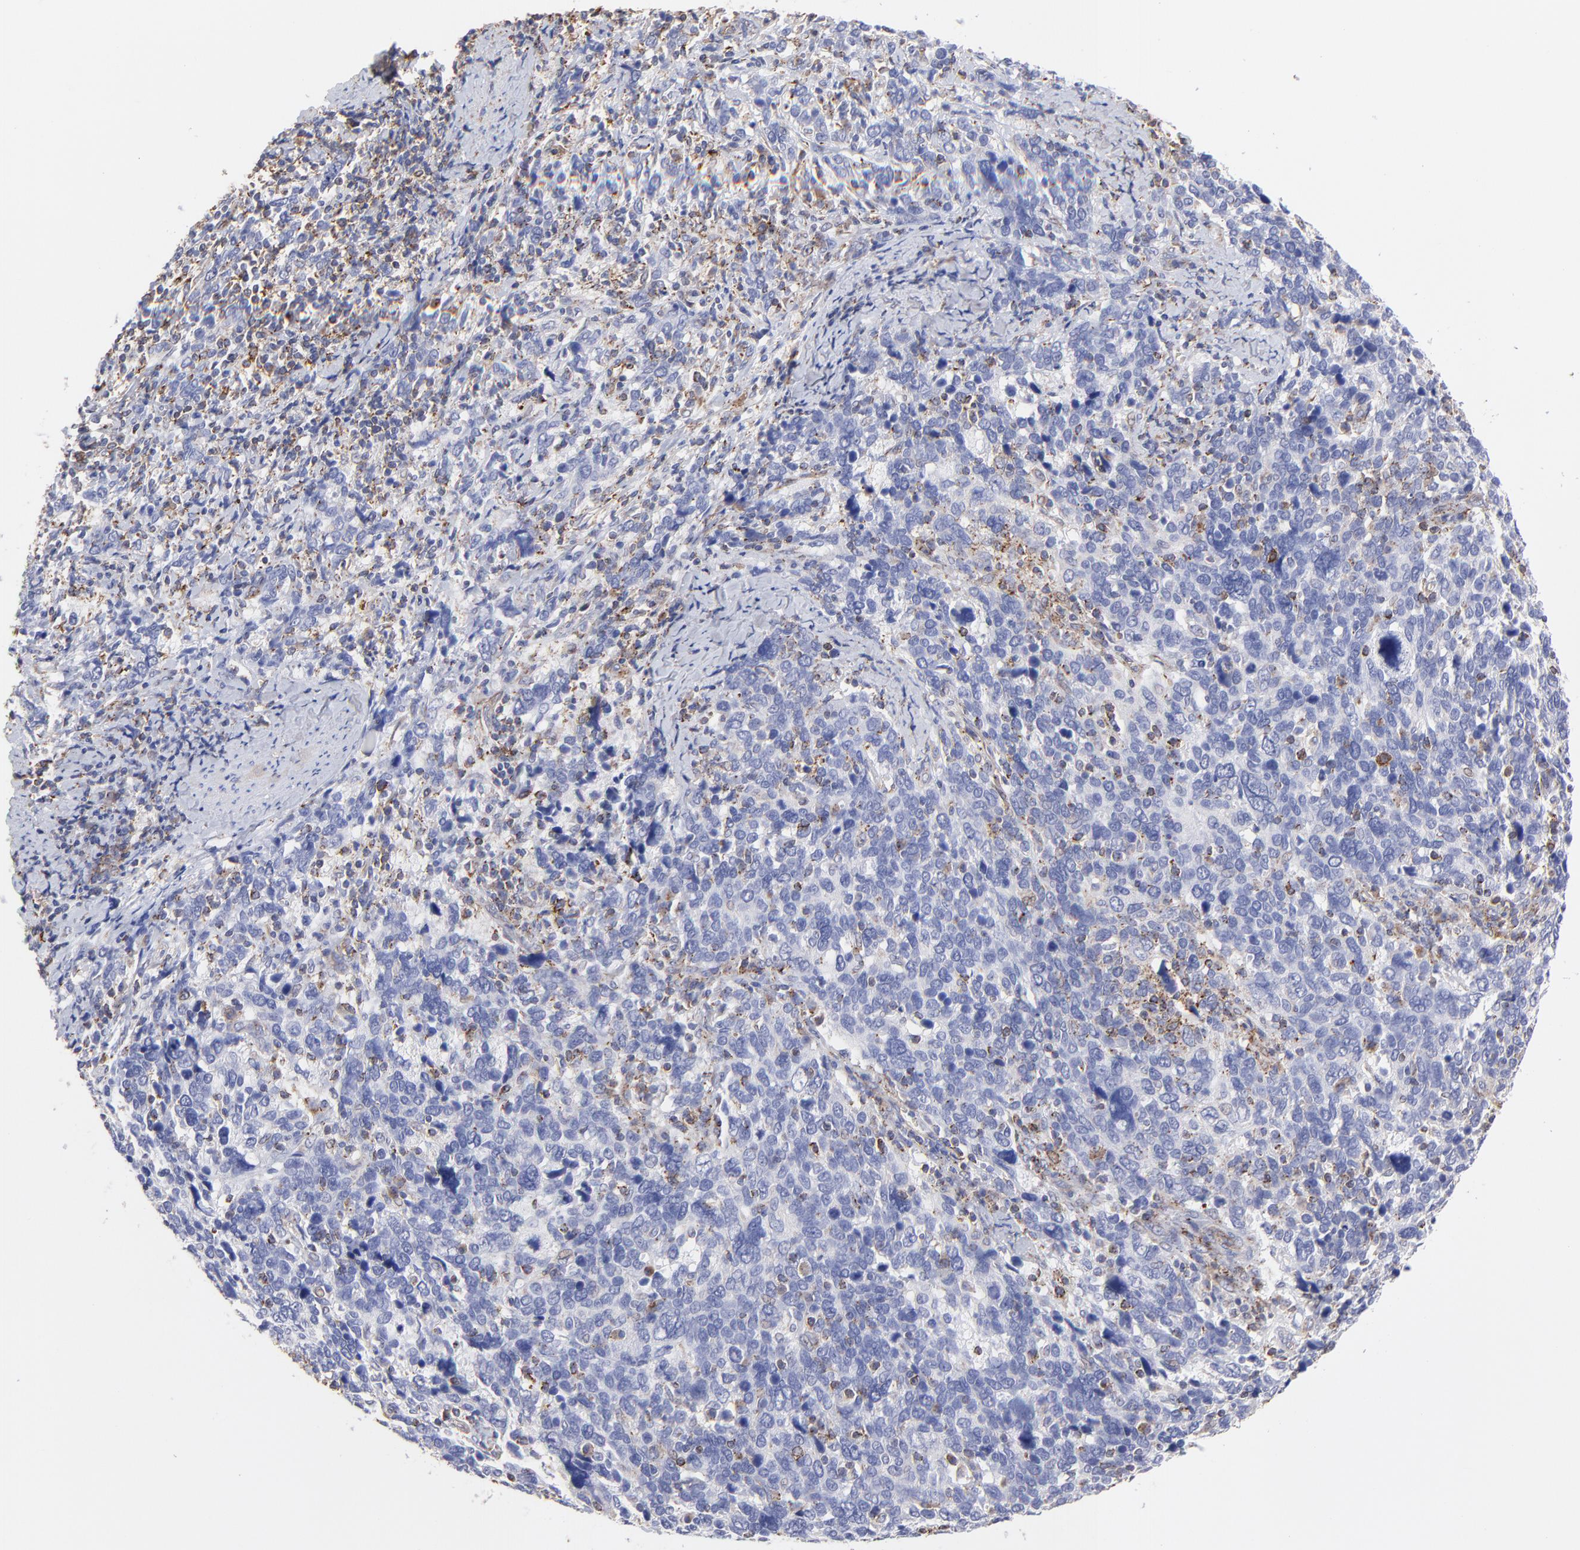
{"staining": {"intensity": "moderate", "quantity": "25%-75%", "location": "cytoplasmic/membranous"}, "tissue": "cervical cancer", "cell_type": "Tumor cells", "image_type": "cancer", "snomed": [{"axis": "morphology", "description": "Squamous cell carcinoma, NOS"}, {"axis": "topography", "description": "Cervix"}], "caption": "Immunohistochemistry (IHC) (DAB (3,3'-diaminobenzidine)) staining of human cervical cancer (squamous cell carcinoma) displays moderate cytoplasmic/membranous protein expression in approximately 25%-75% of tumor cells.", "gene": "COX8C", "patient": {"sex": "female", "age": 41}}